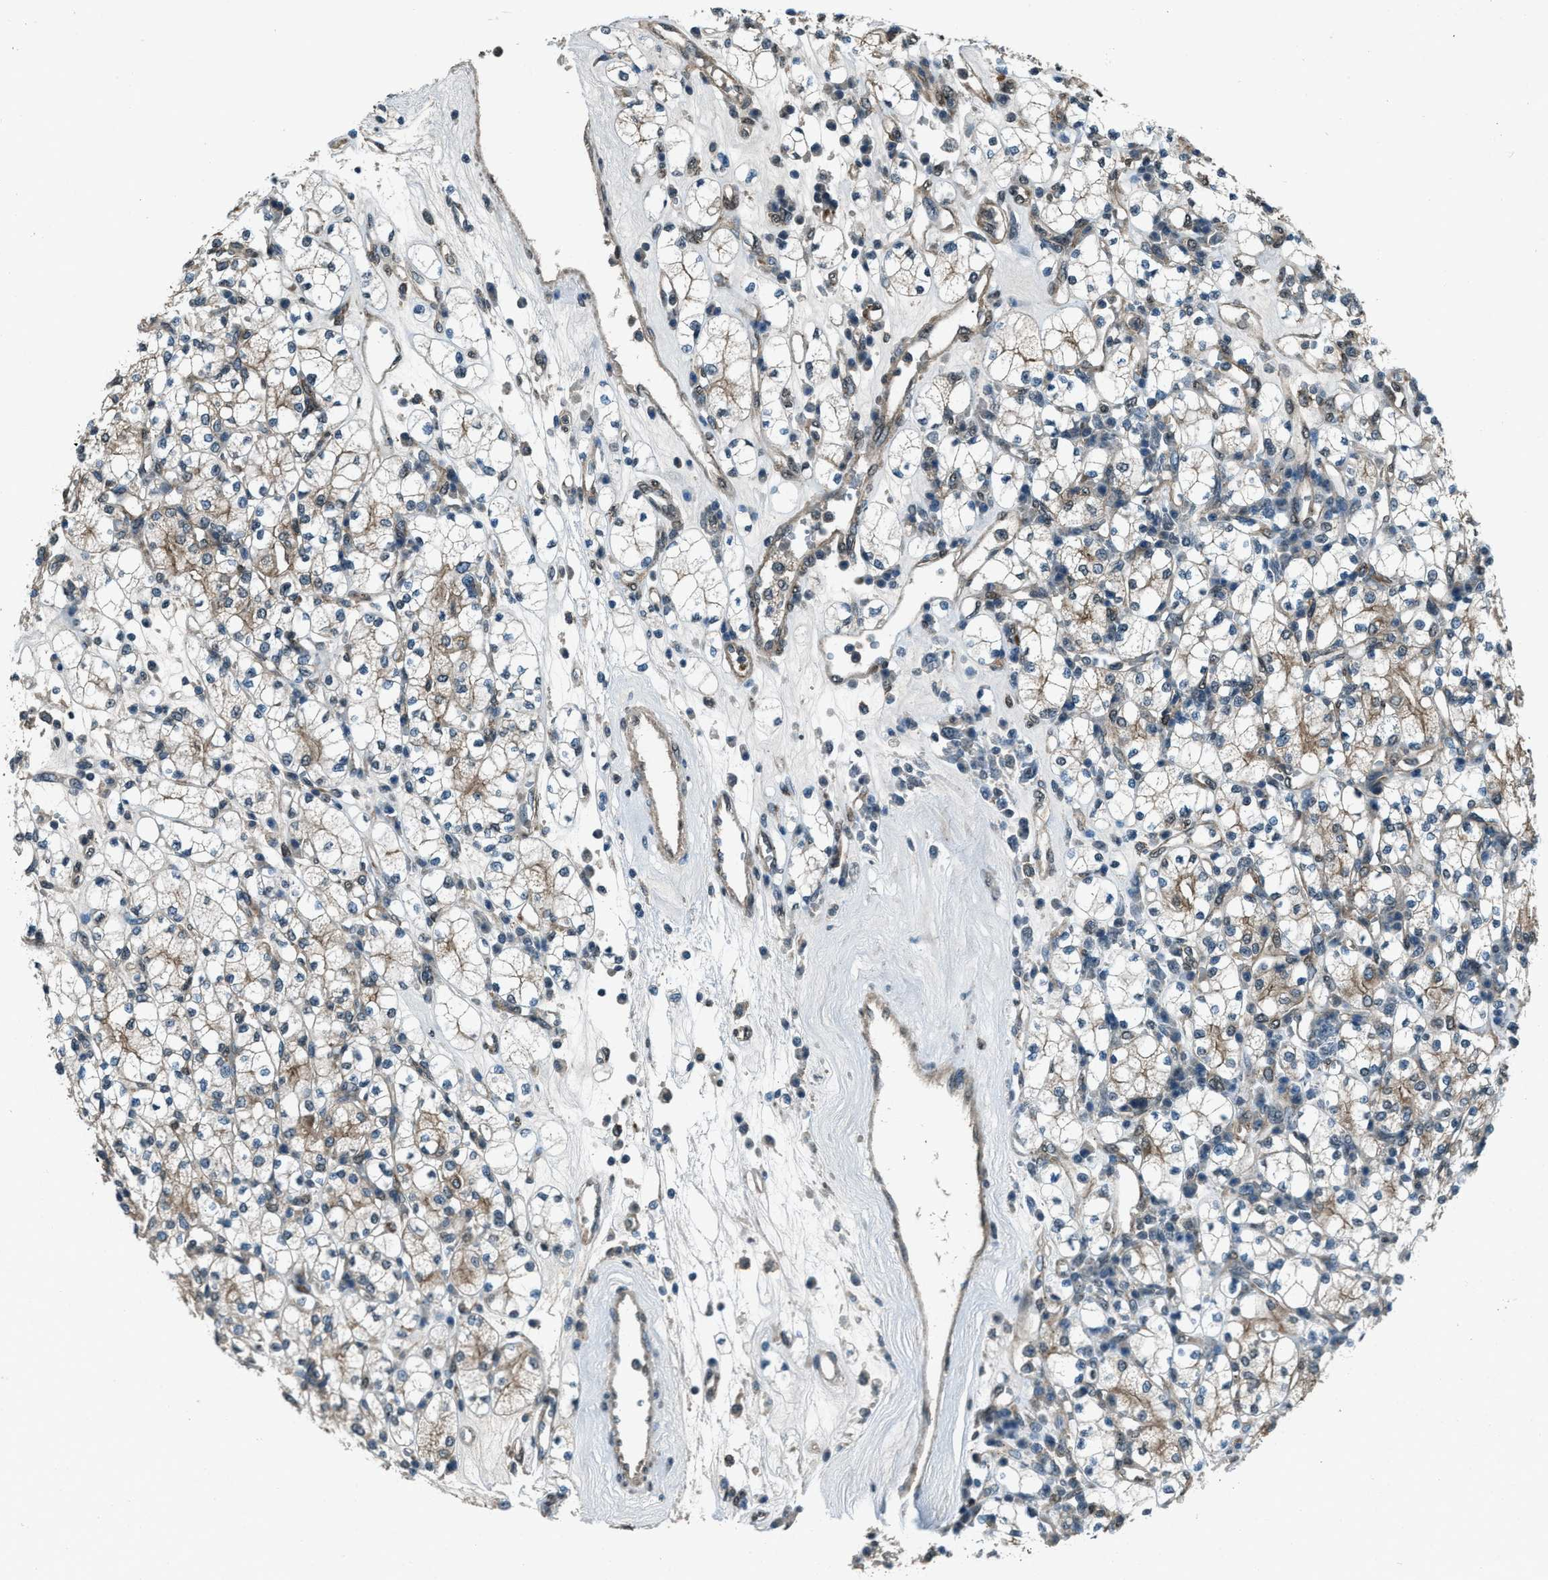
{"staining": {"intensity": "weak", "quantity": ">75%", "location": "cytoplasmic/membranous"}, "tissue": "renal cancer", "cell_type": "Tumor cells", "image_type": "cancer", "snomed": [{"axis": "morphology", "description": "Adenocarcinoma, NOS"}, {"axis": "topography", "description": "Kidney"}], "caption": "Immunohistochemical staining of human renal adenocarcinoma exhibits weak cytoplasmic/membranous protein positivity in about >75% of tumor cells.", "gene": "SVIL", "patient": {"sex": "male", "age": 77}}